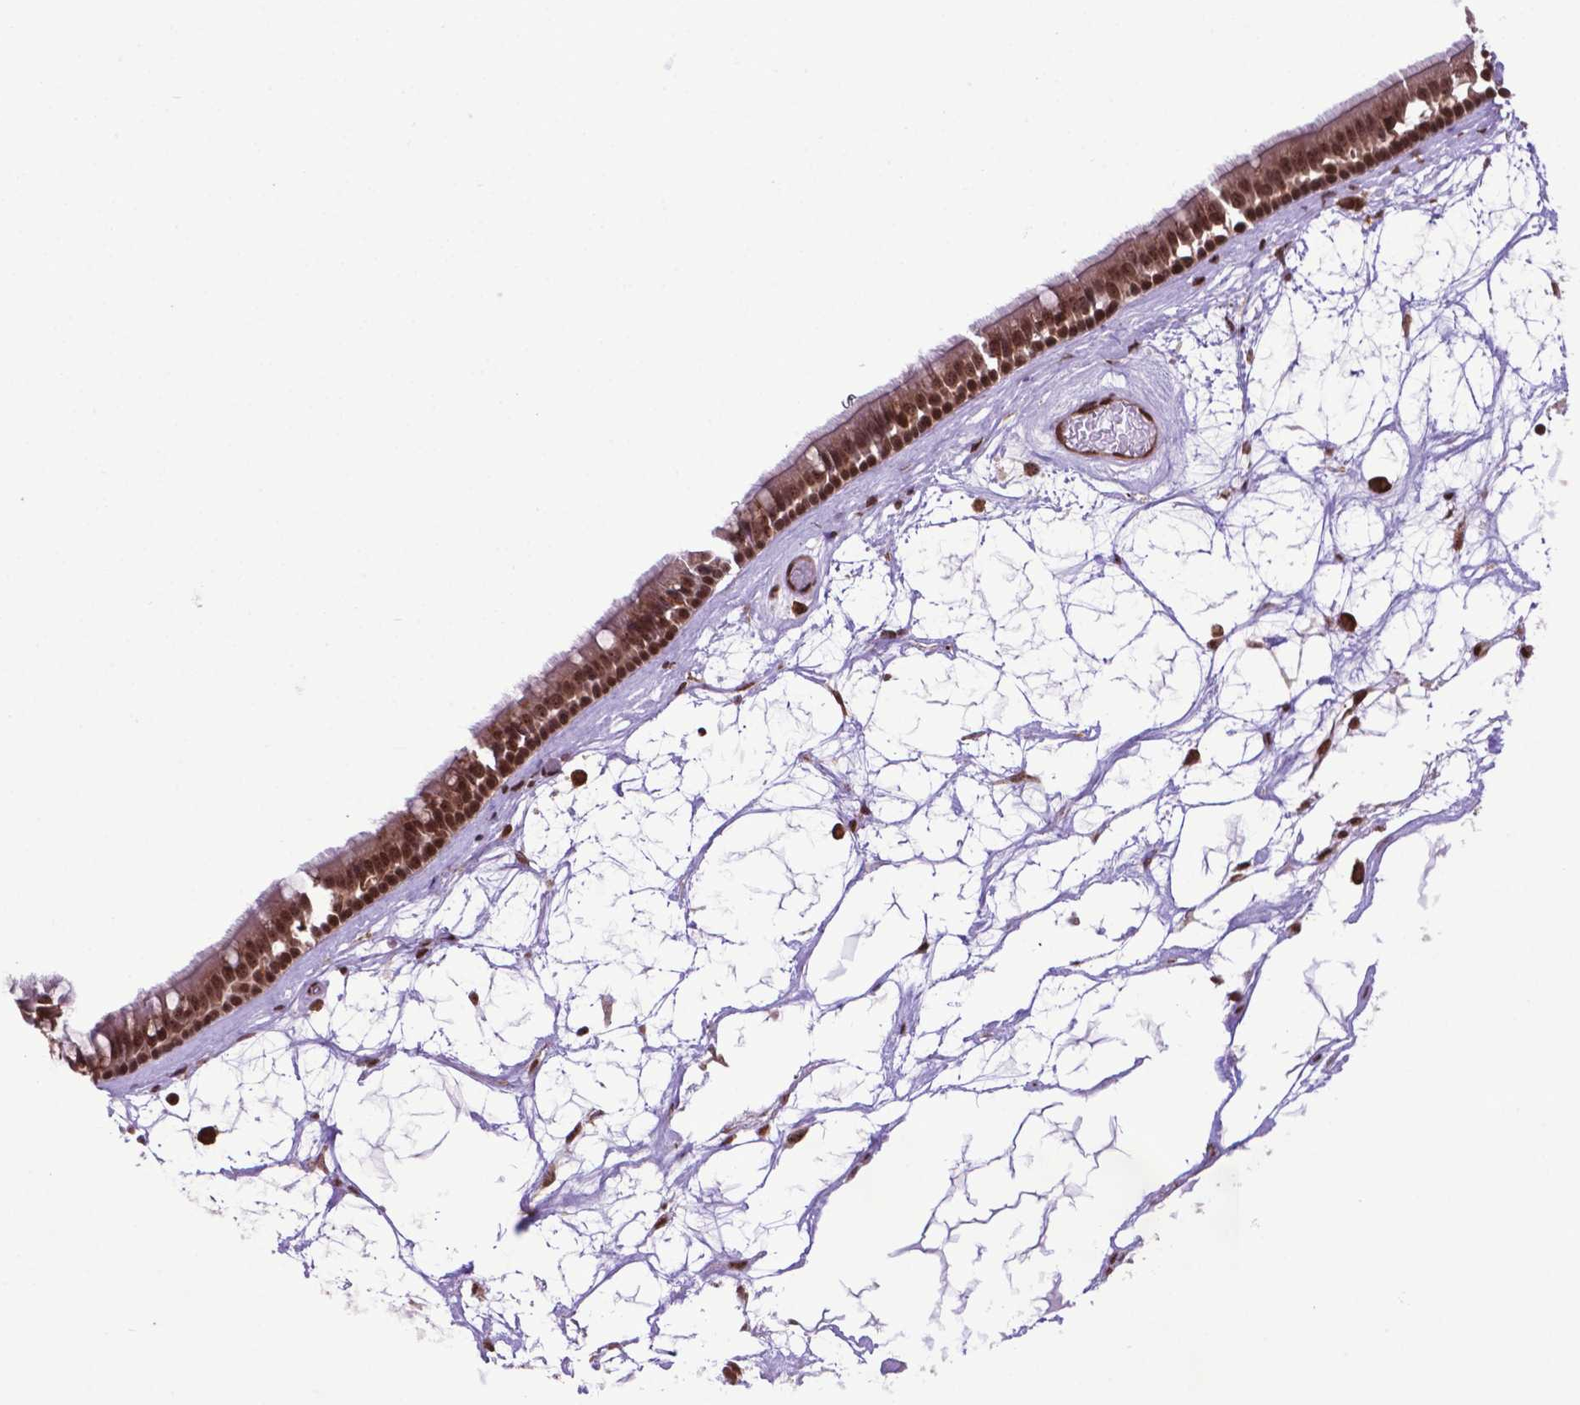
{"staining": {"intensity": "moderate", "quantity": ">75%", "location": "cytoplasmic/membranous,nuclear"}, "tissue": "nasopharynx", "cell_type": "Respiratory epithelial cells", "image_type": "normal", "snomed": [{"axis": "morphology", "description": "Normal tissue, NOS"}, {"axis": "topography", "description": "Nasopharynx"}], "caption": "Protein staining of normal nasopharynx exhibits moderate cytoplasmic/membranous,nuclear positivity in approximately >75% of respiratory epithelial cells. (brown staining indicates protein expression, while blue staining denotes nuclei).", "gene": "ENSG00000269590", "patient": {"sex": "male", "age": 68}}